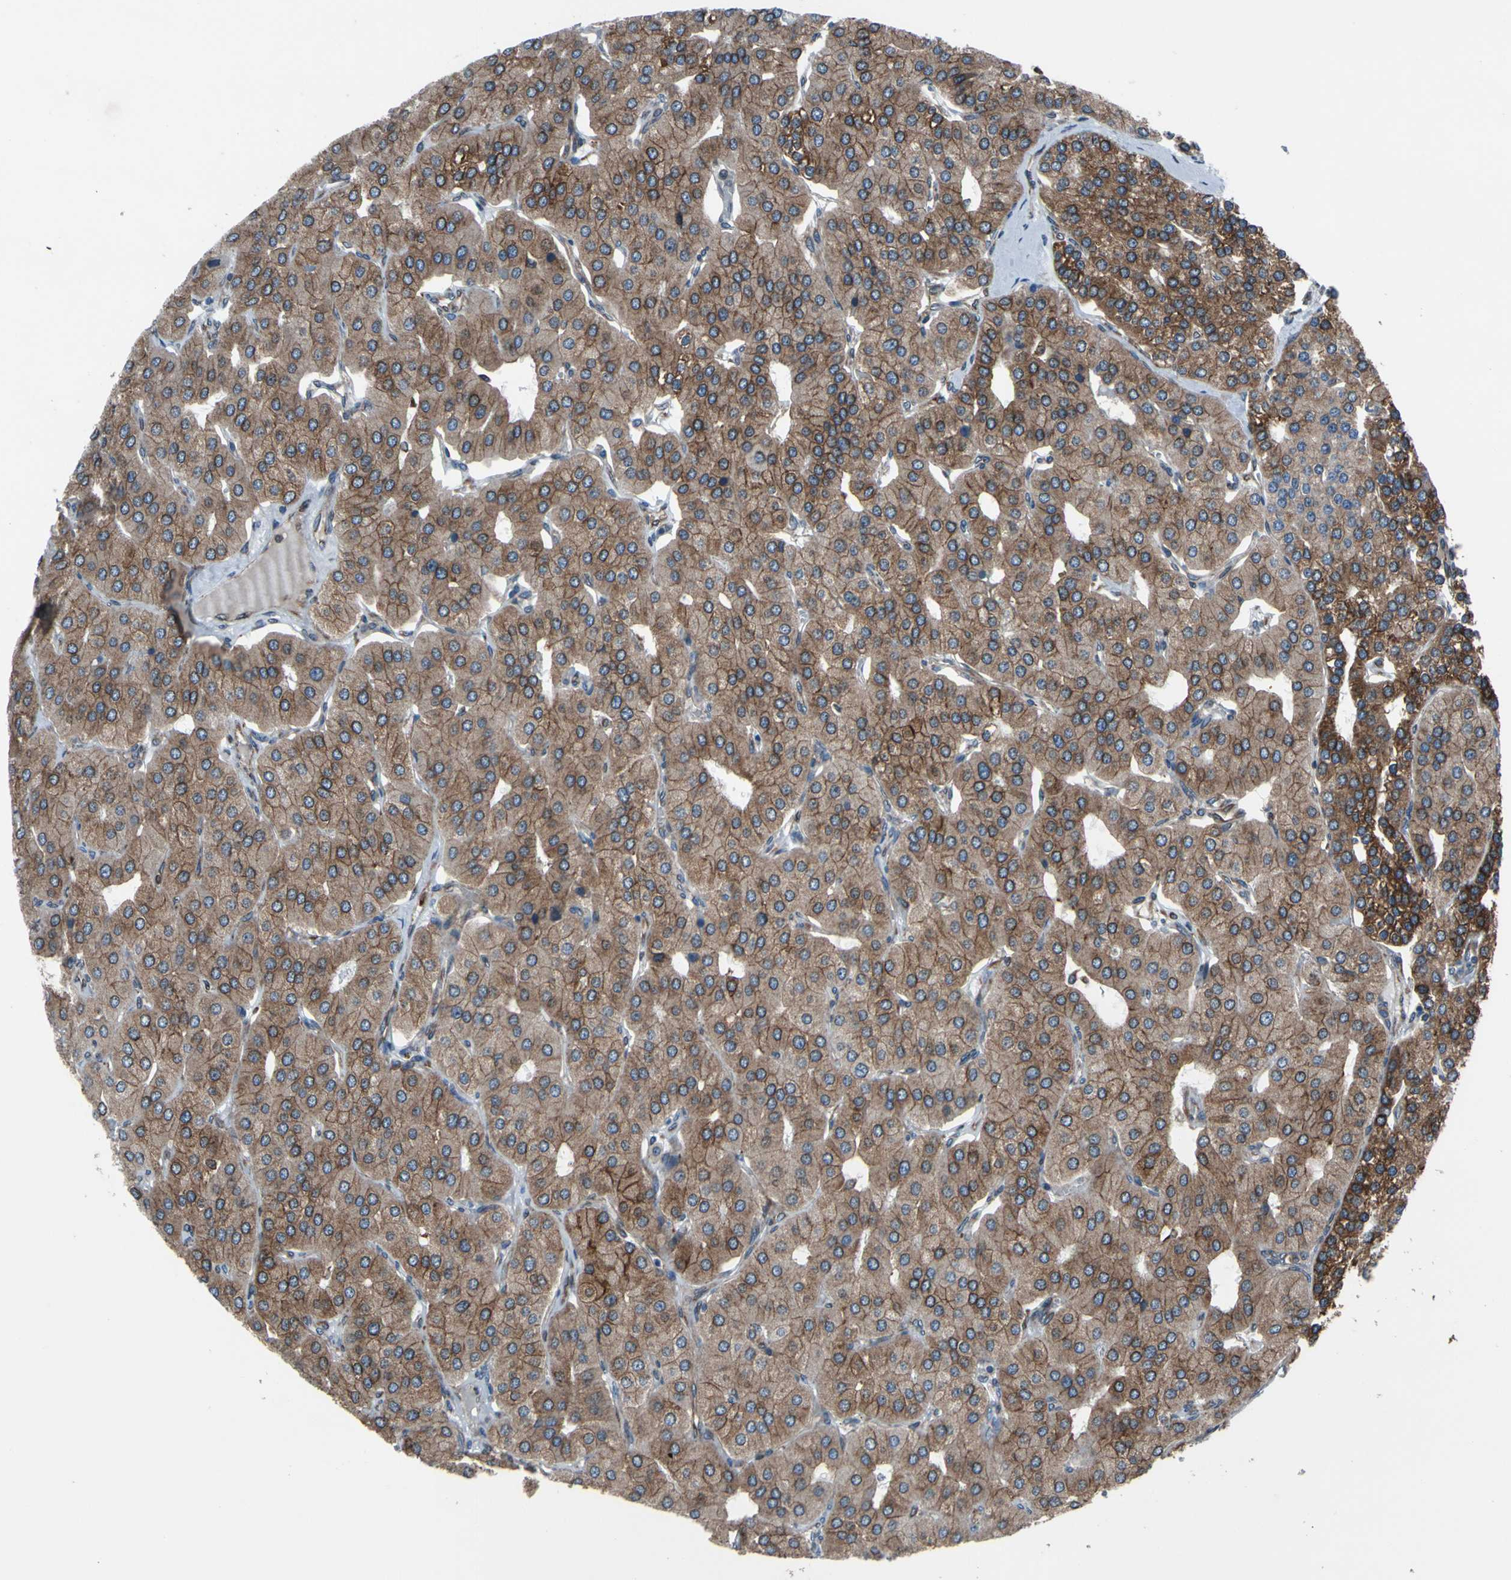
{"staining": {"intensity": "strong", "quantity": ">75%", "location": "cytoplasmic/membranous"}, "tissue": "parathyroid gland", "cell_type": "Glandular cells", "image_type": "normal", "snomed": [{"axis": "morphology", "description": "Normal tissue, NOS"}, {"axis": "morphology", "description": "Adenoma, NOS"}, {"axis": "topography", "description": "Parathyroid gland"}], "caption": "Approximately >75% of glandular cells in unremarkable parathyroid gland show strong cytoplasmic/membranous protein positivity as visualized by brown immunohistochemical staining.", "gene": "CLCC1", "patient": {"sex": "female", "age": 86}}